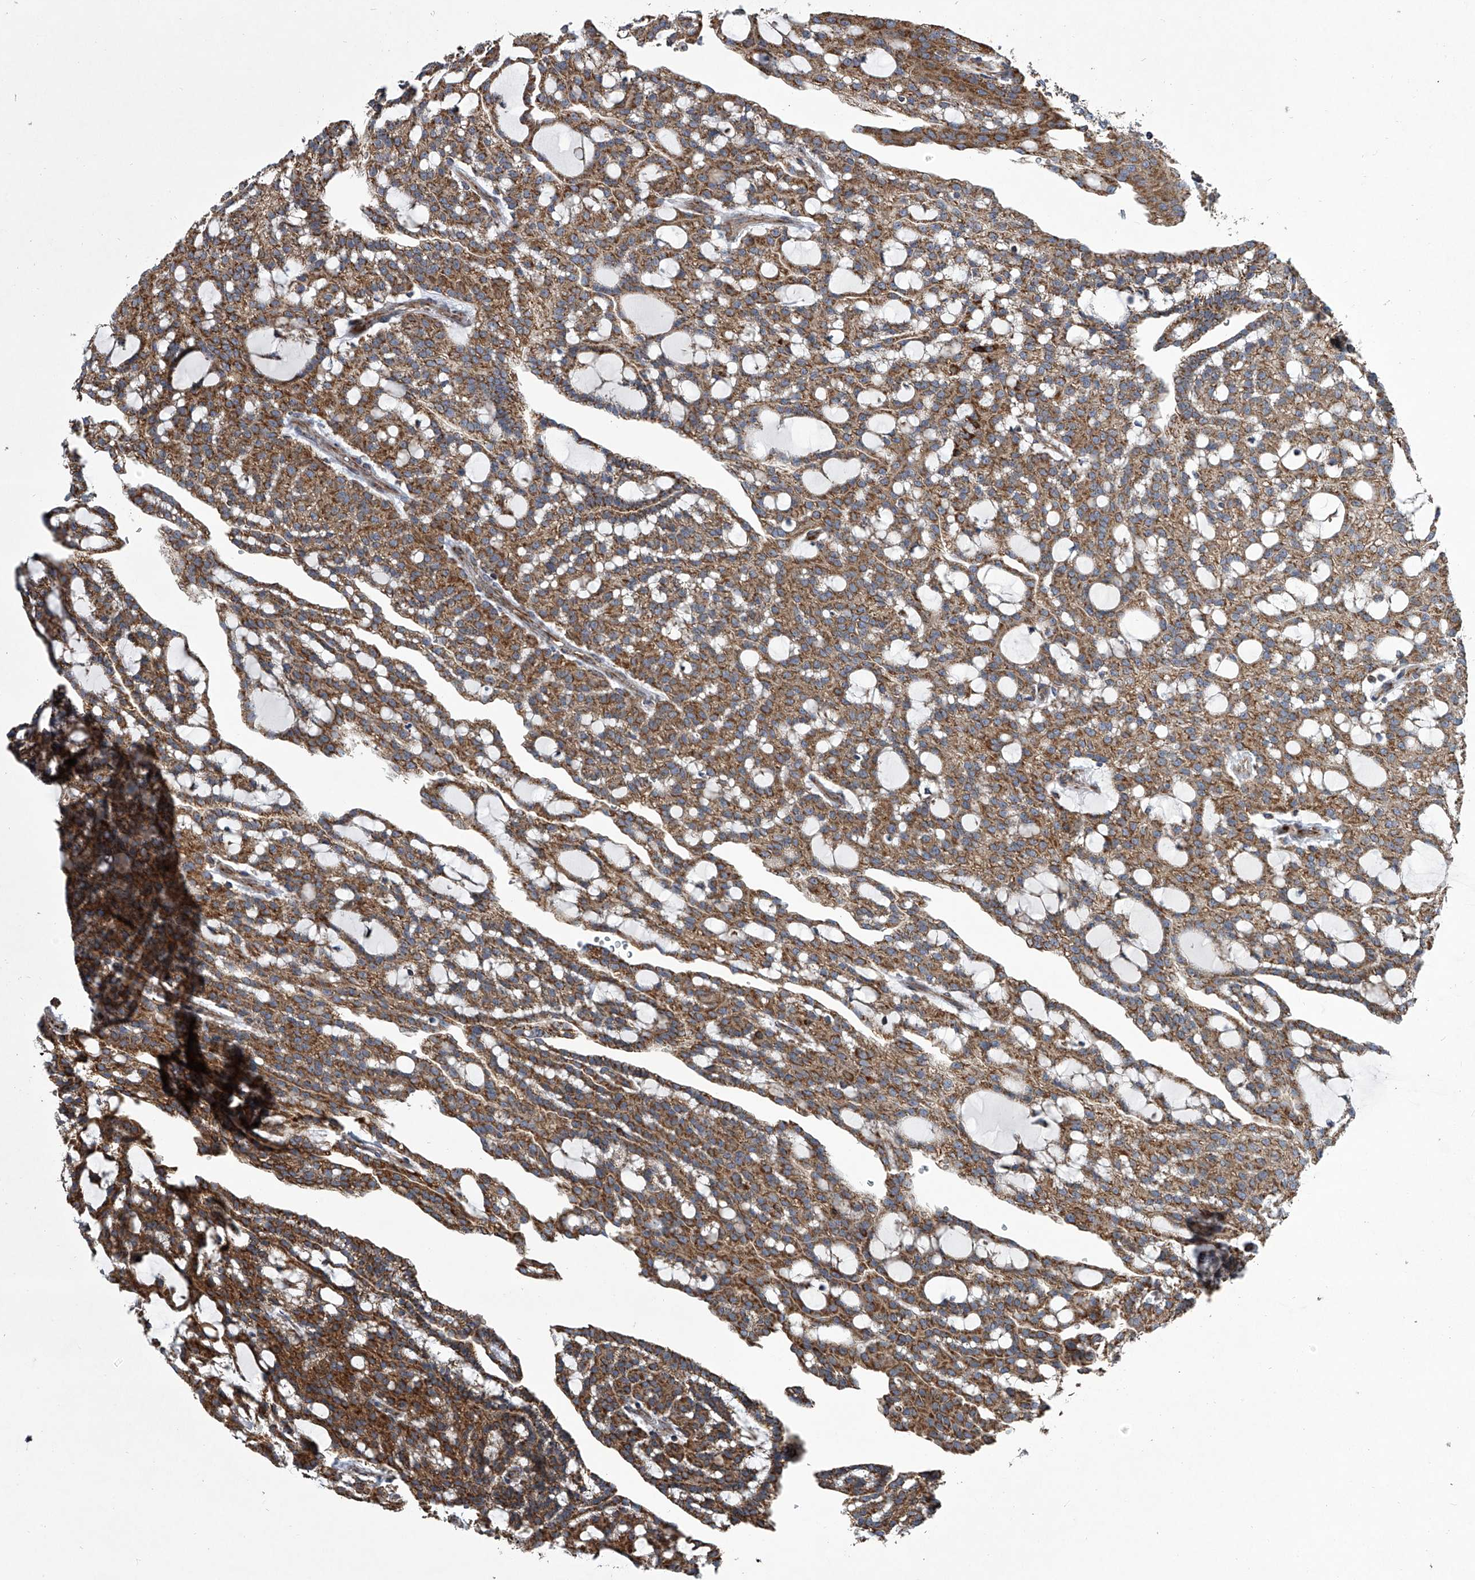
{"staining": {"intensity": "moderate", "quantity": ">75%", "location": "cytoplasmic/membranous"}, "tissue": "renal cancer", "cell_type": "Tumor cells", "image_type": "cancer", "snomed": [{"axis": "morphology", "description": "Adenocarcinoma, NOS"}, {"axis": "topography", "description": "Kidney"}], "caption": "Brown immunohistochemical staining in human renal cancer reveals moderate cytoplasmic/membranous positivity in approximately >75% of tumor cells. (DAB (3,3'-diaminobenzidine) = brown stain, brightfield microscopy at high magnification).", "gene": "ZC3H15", "patient": {"sex": "male", "age": 63}}